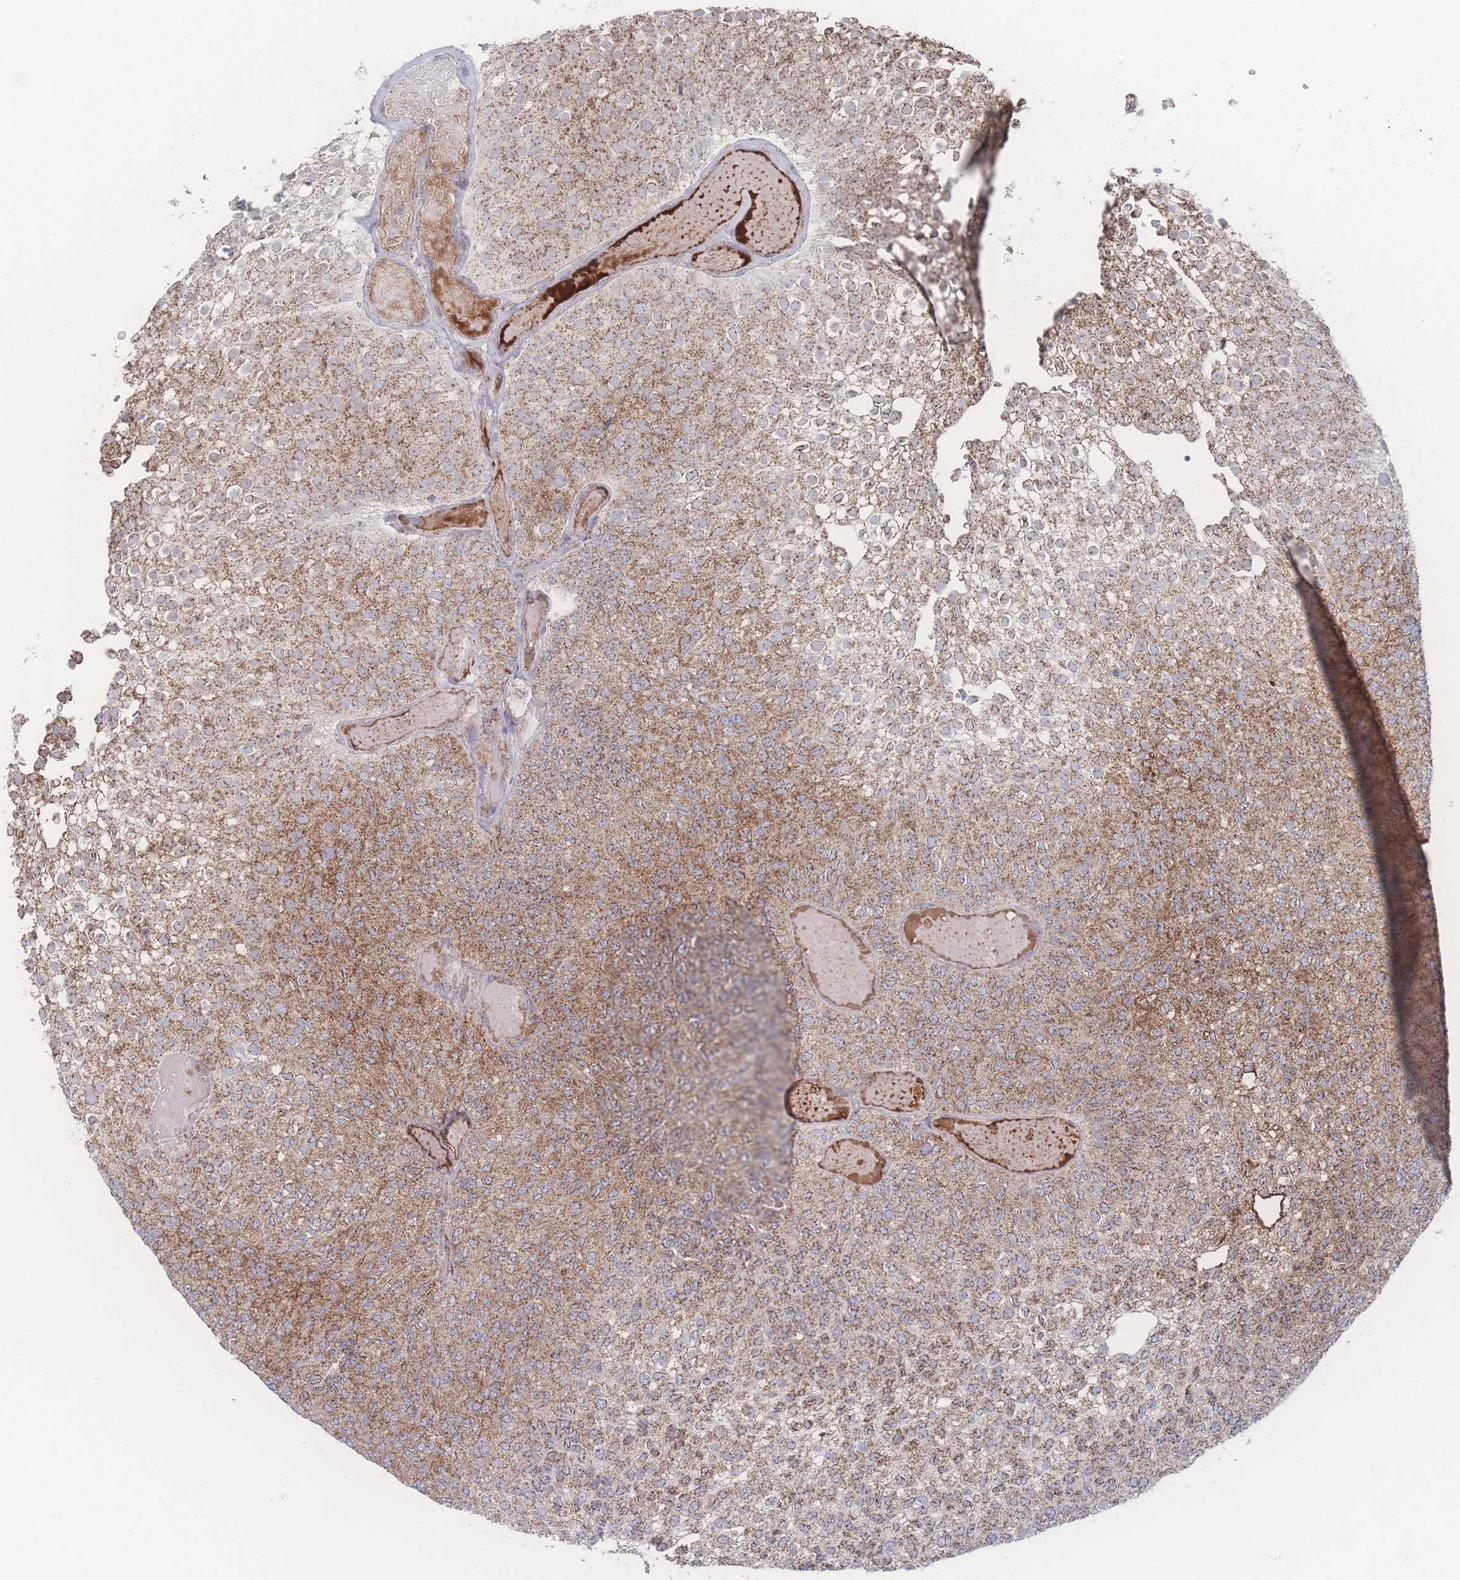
{"staining": {"intensity": "moderate", "quantity": ">75%", "location": "cytoplasmic/membranous"}, "tissue": "urothelial cancer", "cell_type": "Tumor cells", "image_type": "cancer", "snomed": [{"axis": "morphology", "description": "Urothelial carcinoma, Low grade"}, {"axis": "topography", "description": "Urinary bladder"}], "caption": "Human low-grade urothelial carcinoma stained with a protein marker exhibits moderate staining in tumor cells.", "gene": "PEX14", "patient": {"sex": "male", "age": 78}}